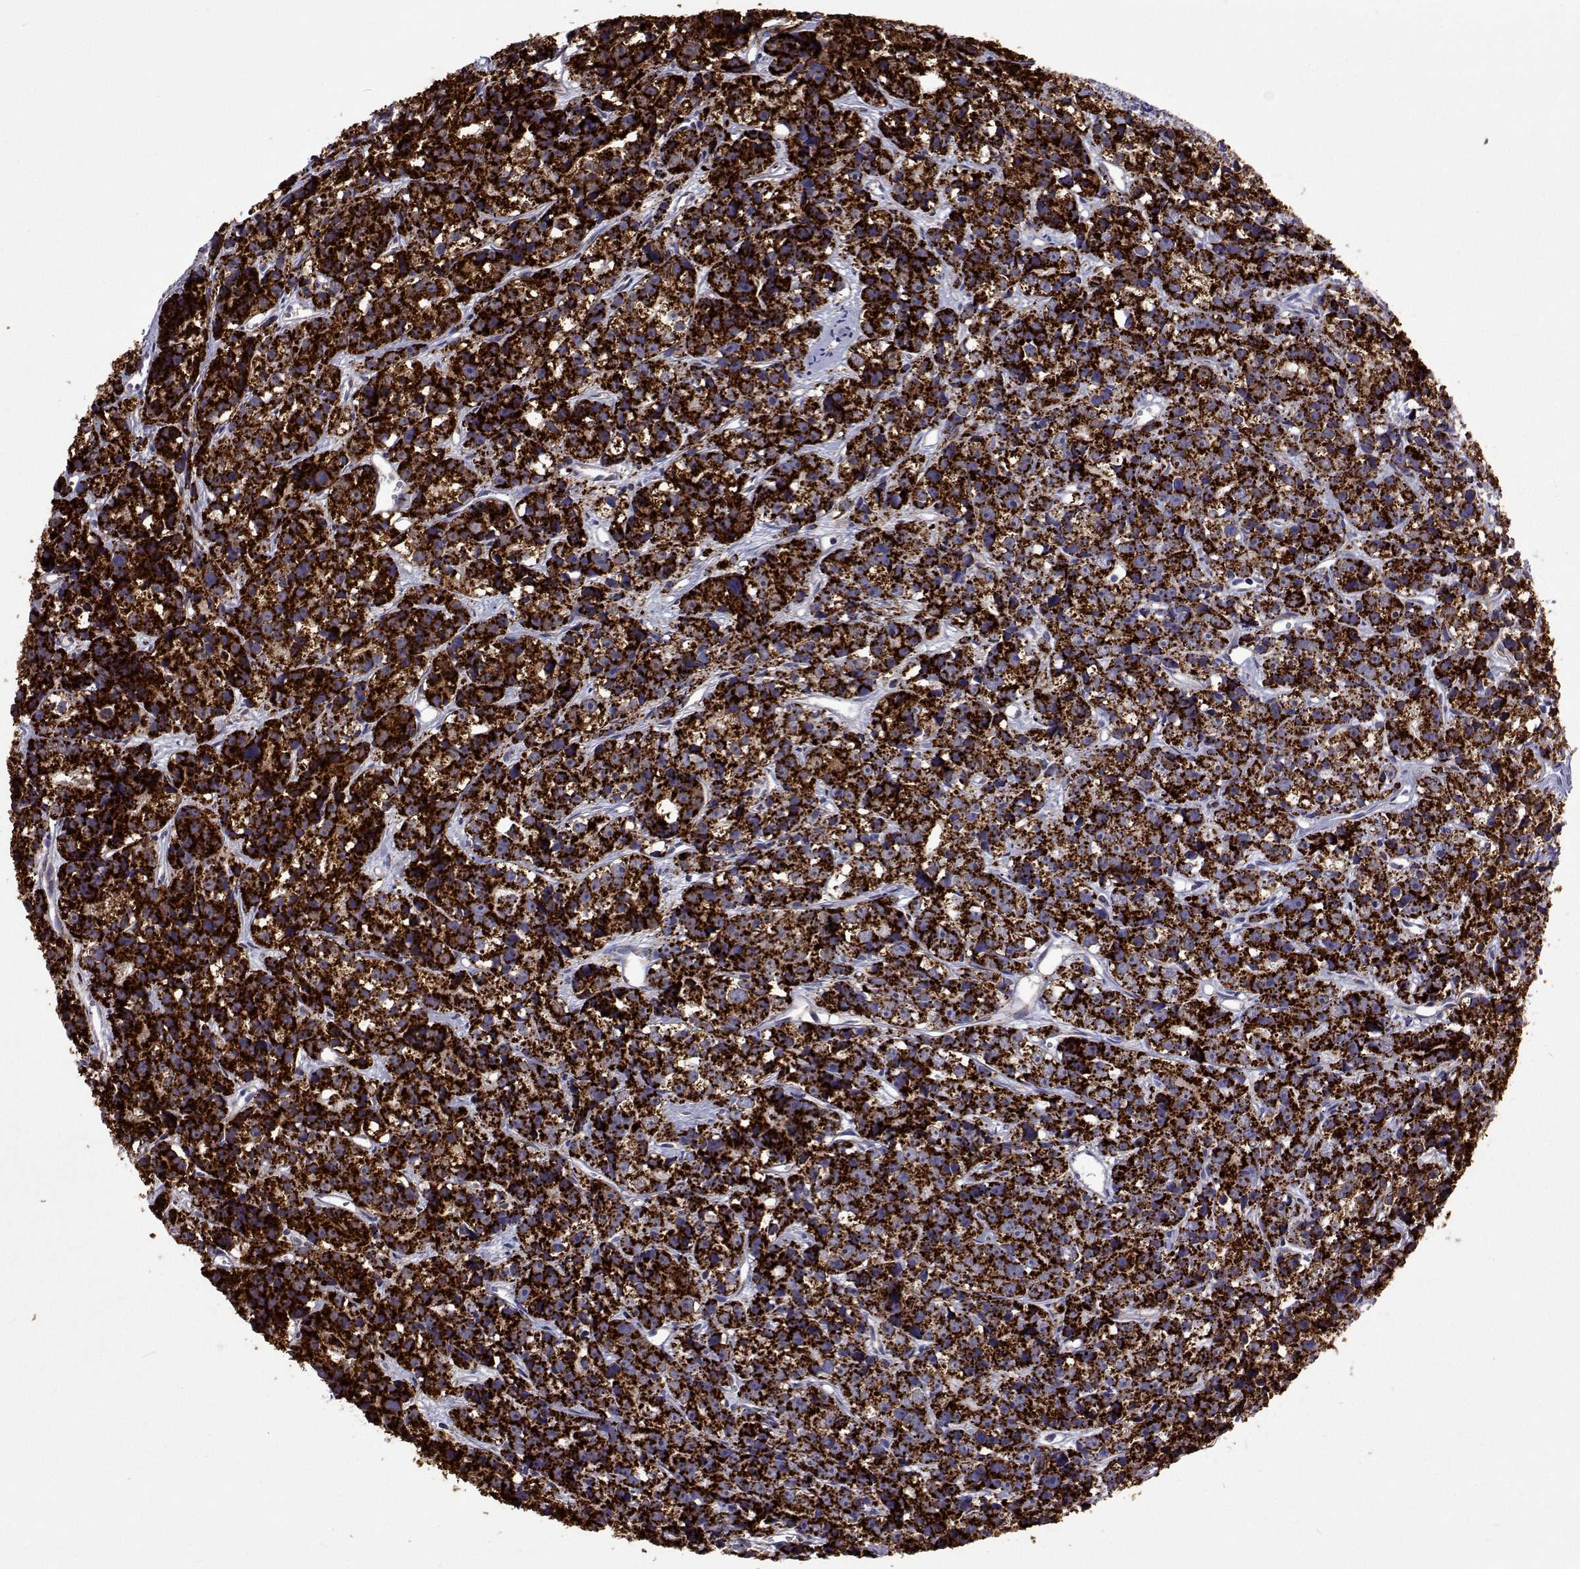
{"staining": {"intensity": "strong", "quantity": ">75%", "location": "cytoplasmic/membranous"}, "tissue": "prostate cancer", "cell_type": "Tumor cells", "image_type": "cancer", "snomed": [{"axis": "morphology", "description": "Adenocarcinoma, High grade"}, {"axis": "topography", "description": "Prostate"}], "caption": "High-grade adenocarcinoma (prostate) tissue shows strong cytoplasmic/membranous positivity in about >75% of tumor cells, visualized by immunohistochemistry.", "gene": "MCCC2", "patient": {"sex": "male", "age": 77}}